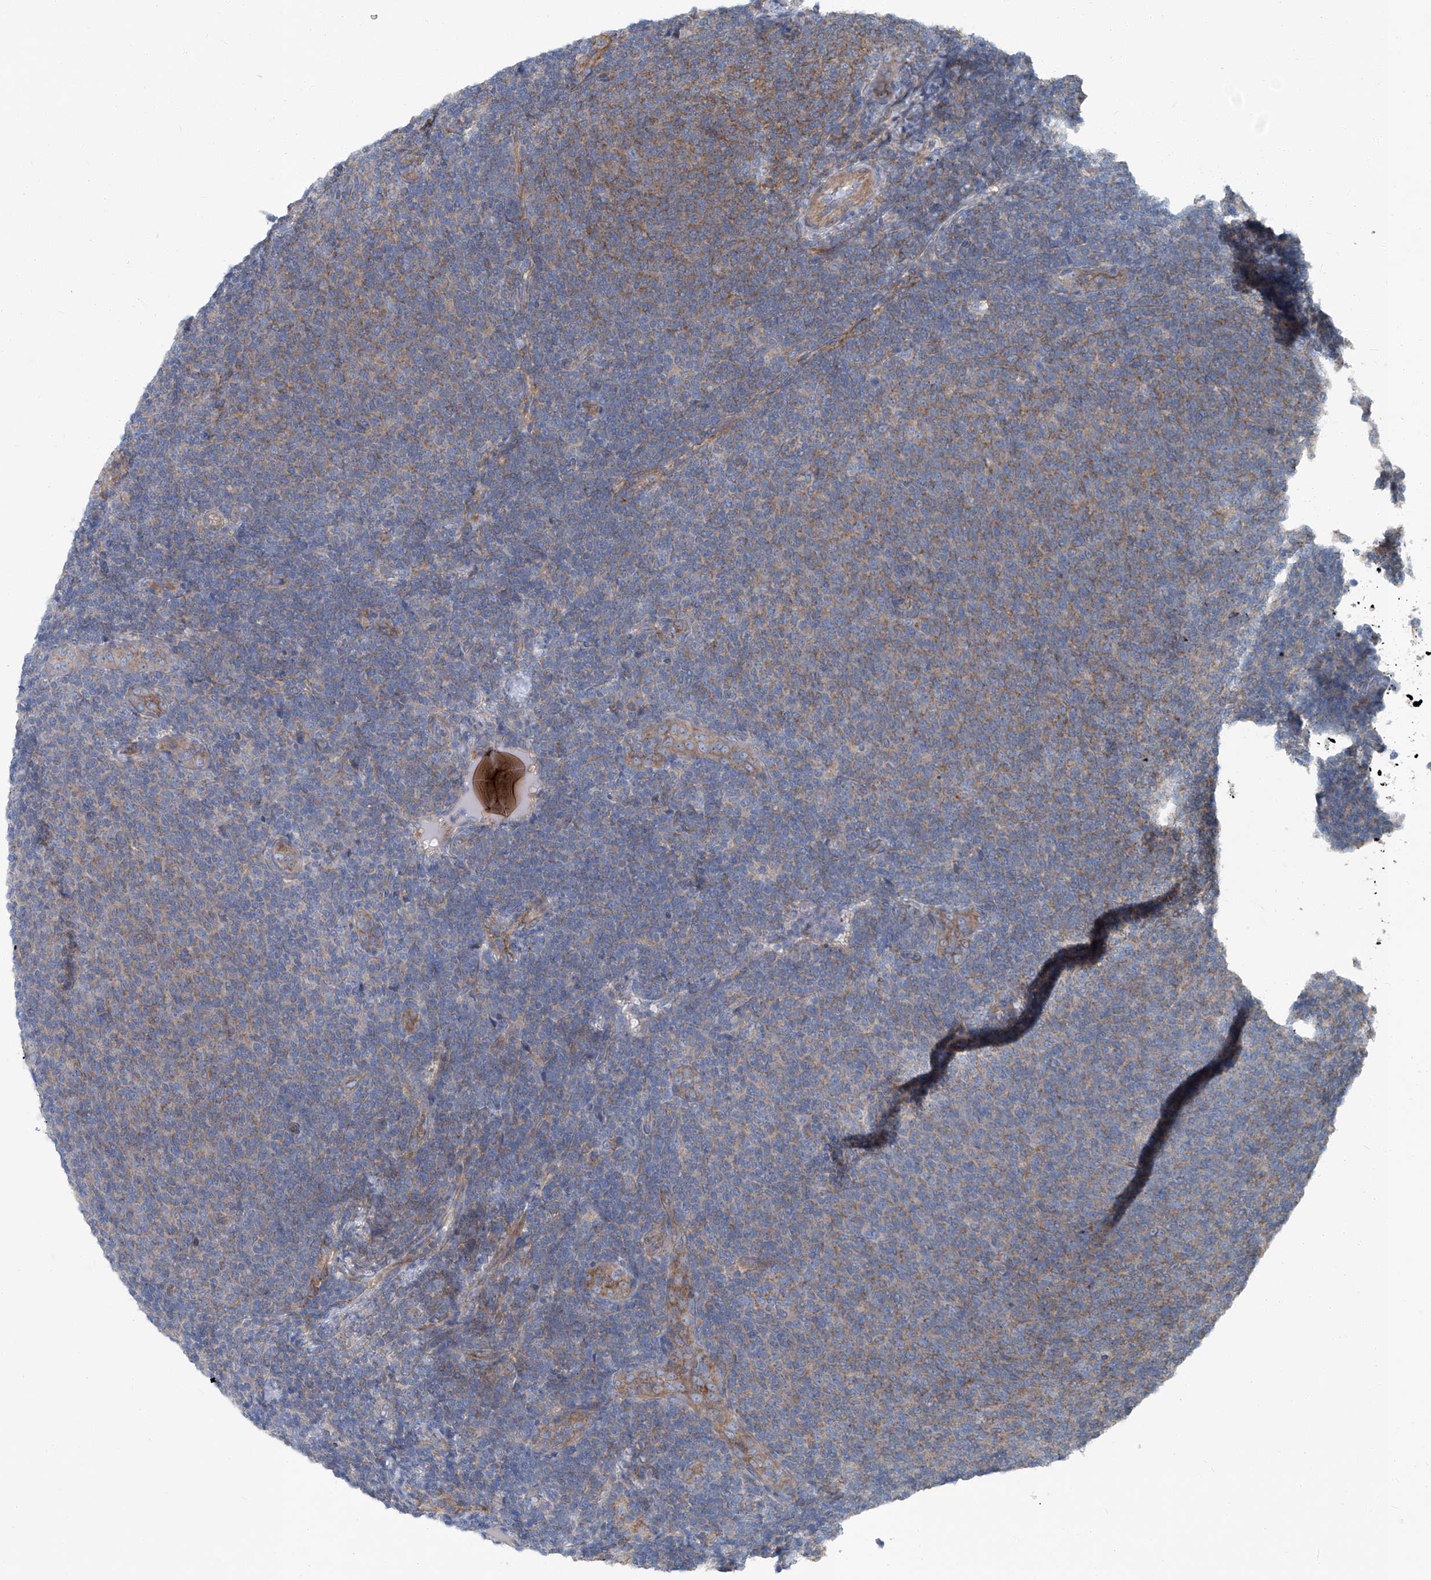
{"staining": {"intensity": "weak", "quantity": "<25%", "location": "cytoplasmic/membranous"}, "tissue": "lymphoma", "cell_type": "Tumor cells", "image_type": "cancer", "snomed": [{"axis": "morphology", "description": "Malignant lymphoma, non-Hodgkin's type, Low grade"}, {"axis": "topography", "description": "Lymph node"}], "caption": "Tumor cells show no significant positivity in malignant lymphoma, non-Hodgkin's type (low-grade).", "gene": "PIGH", "patient": {"sex": "male", "age": 66}}